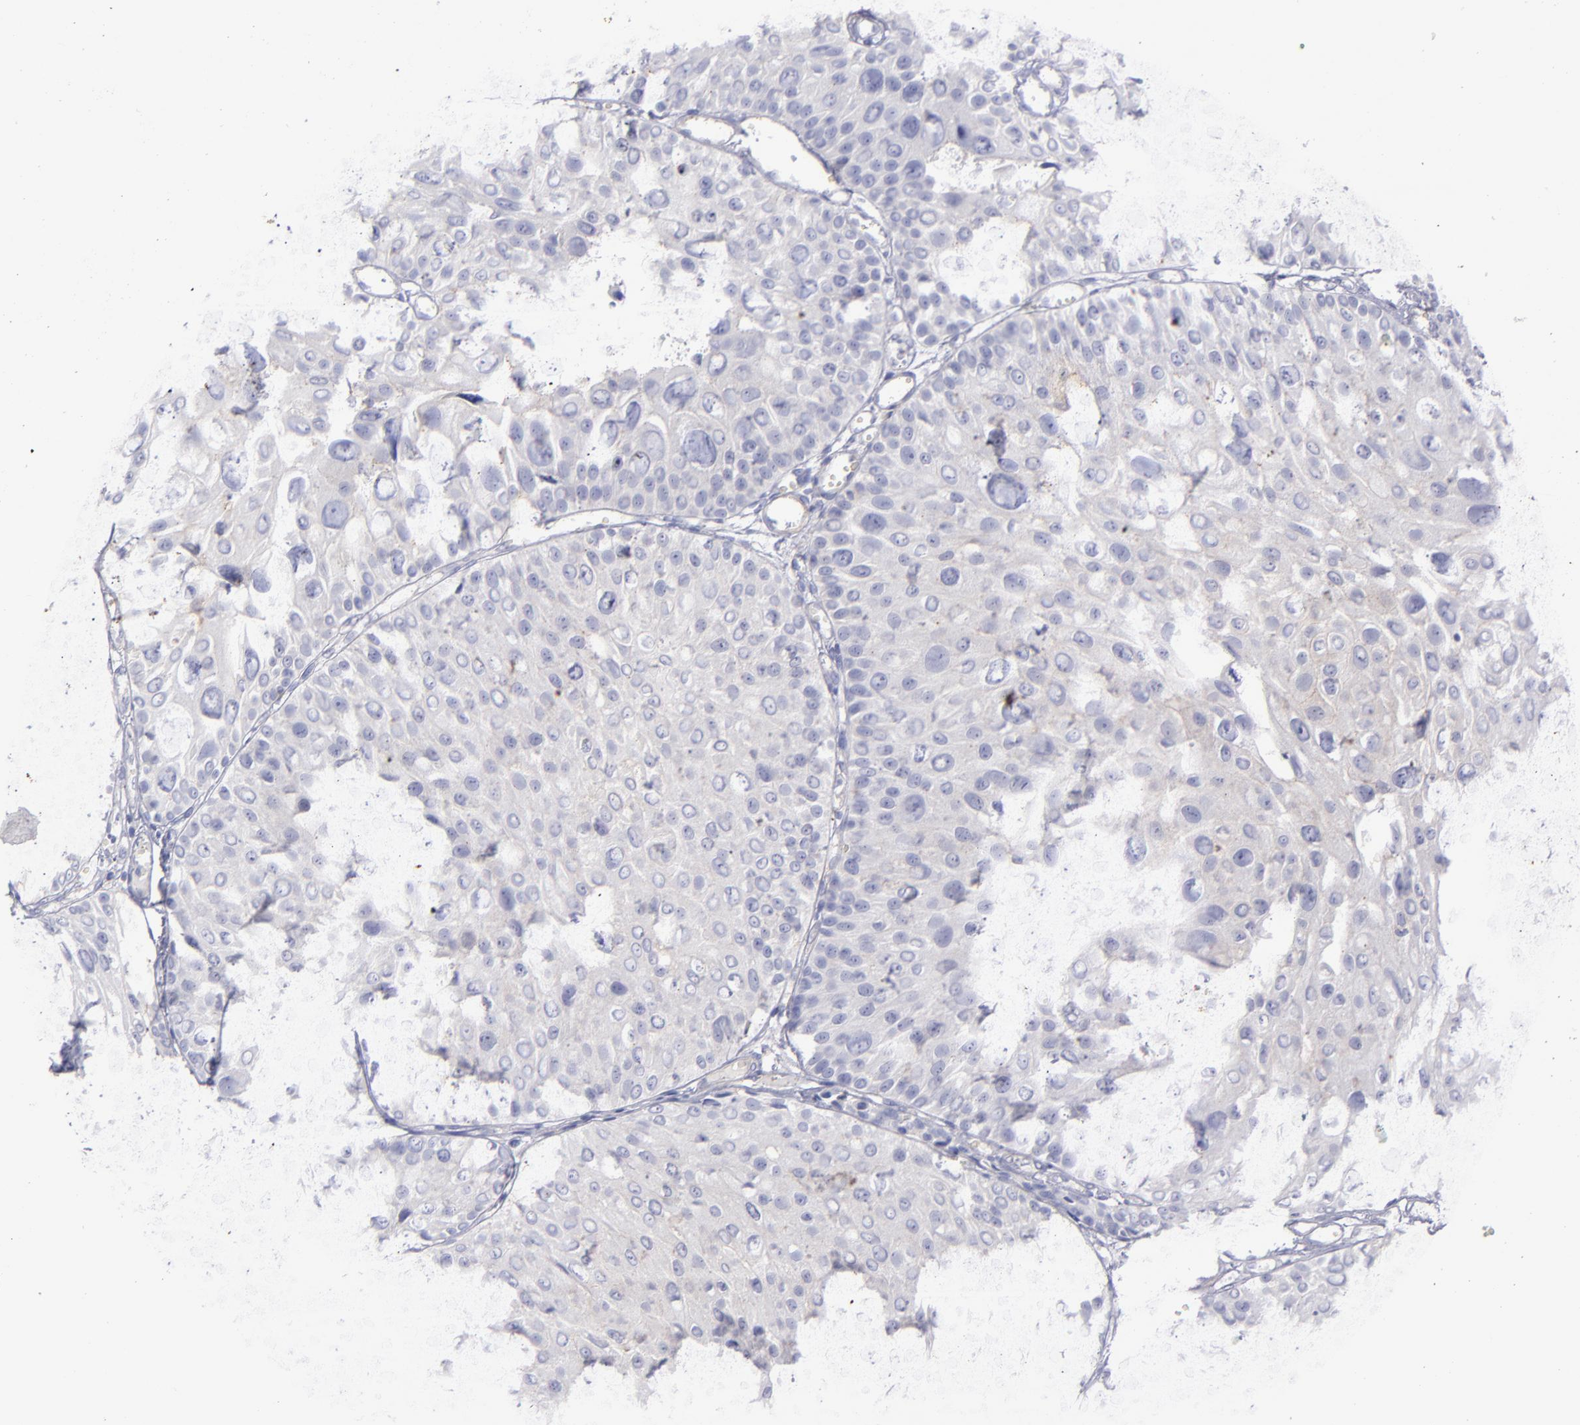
{"staining": {"intensity": "negative", "quantity": "none", "location": "none"}, "tissue": "urothelial cancer", "cell_type": "Tumor cells", "image_type": "cancer", "snomed": [{"axis": "morphology", "description": "Urothelial carcinoma, High grade"}, {"axis": "topography", "description": "Urinary bladder"}], "caption": "Urothelial carcinoma (high-grade) stained for a protein using IHC reveals no staining tumor cells.", "gene": "BSG", "patient": {"sex": "female", "age": 78}}